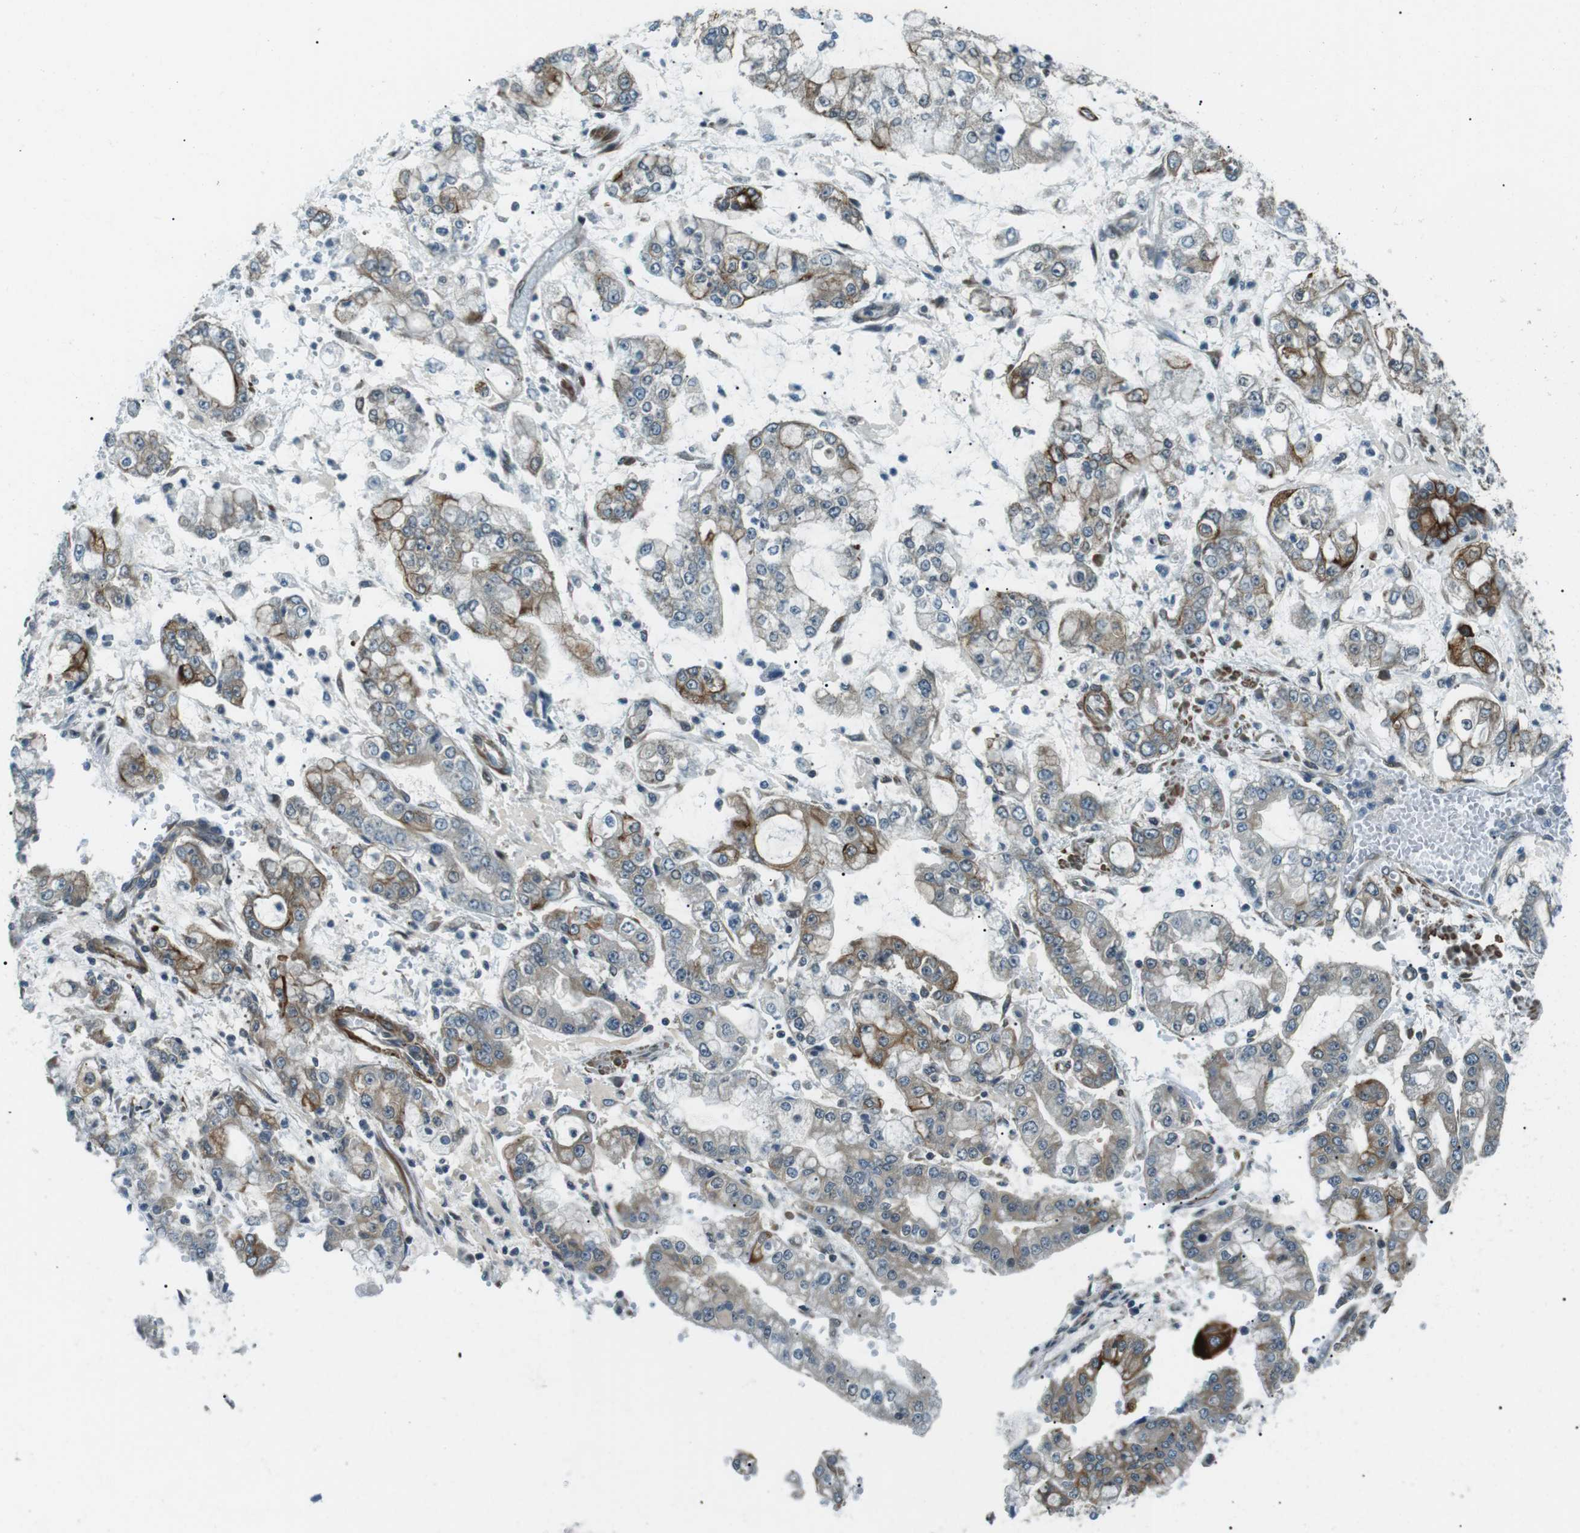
{"staining": {"intensity": "moderate", "quantity": ">75%", "location": "cytoplasmic/membranous"}, "tissue": "stomach cancer", "cell_type": "Tumor cells", "image_type": "cancer", "snomed": [{"axis": "morphology", "description": "Adenocarcinoma, NOS"}, {"axis": "topography", "description": "Stomach"}], "caption": "IHC photomicrograph of human stomach cancer (adenocarcinoma) stained for a protein (brown), which displays medium levels of moderate cytoplasmic/membranous expression in about >75% of tumor cells.", "gene": "TMEM74", "patient": {"sex": "male", "age": 76}}